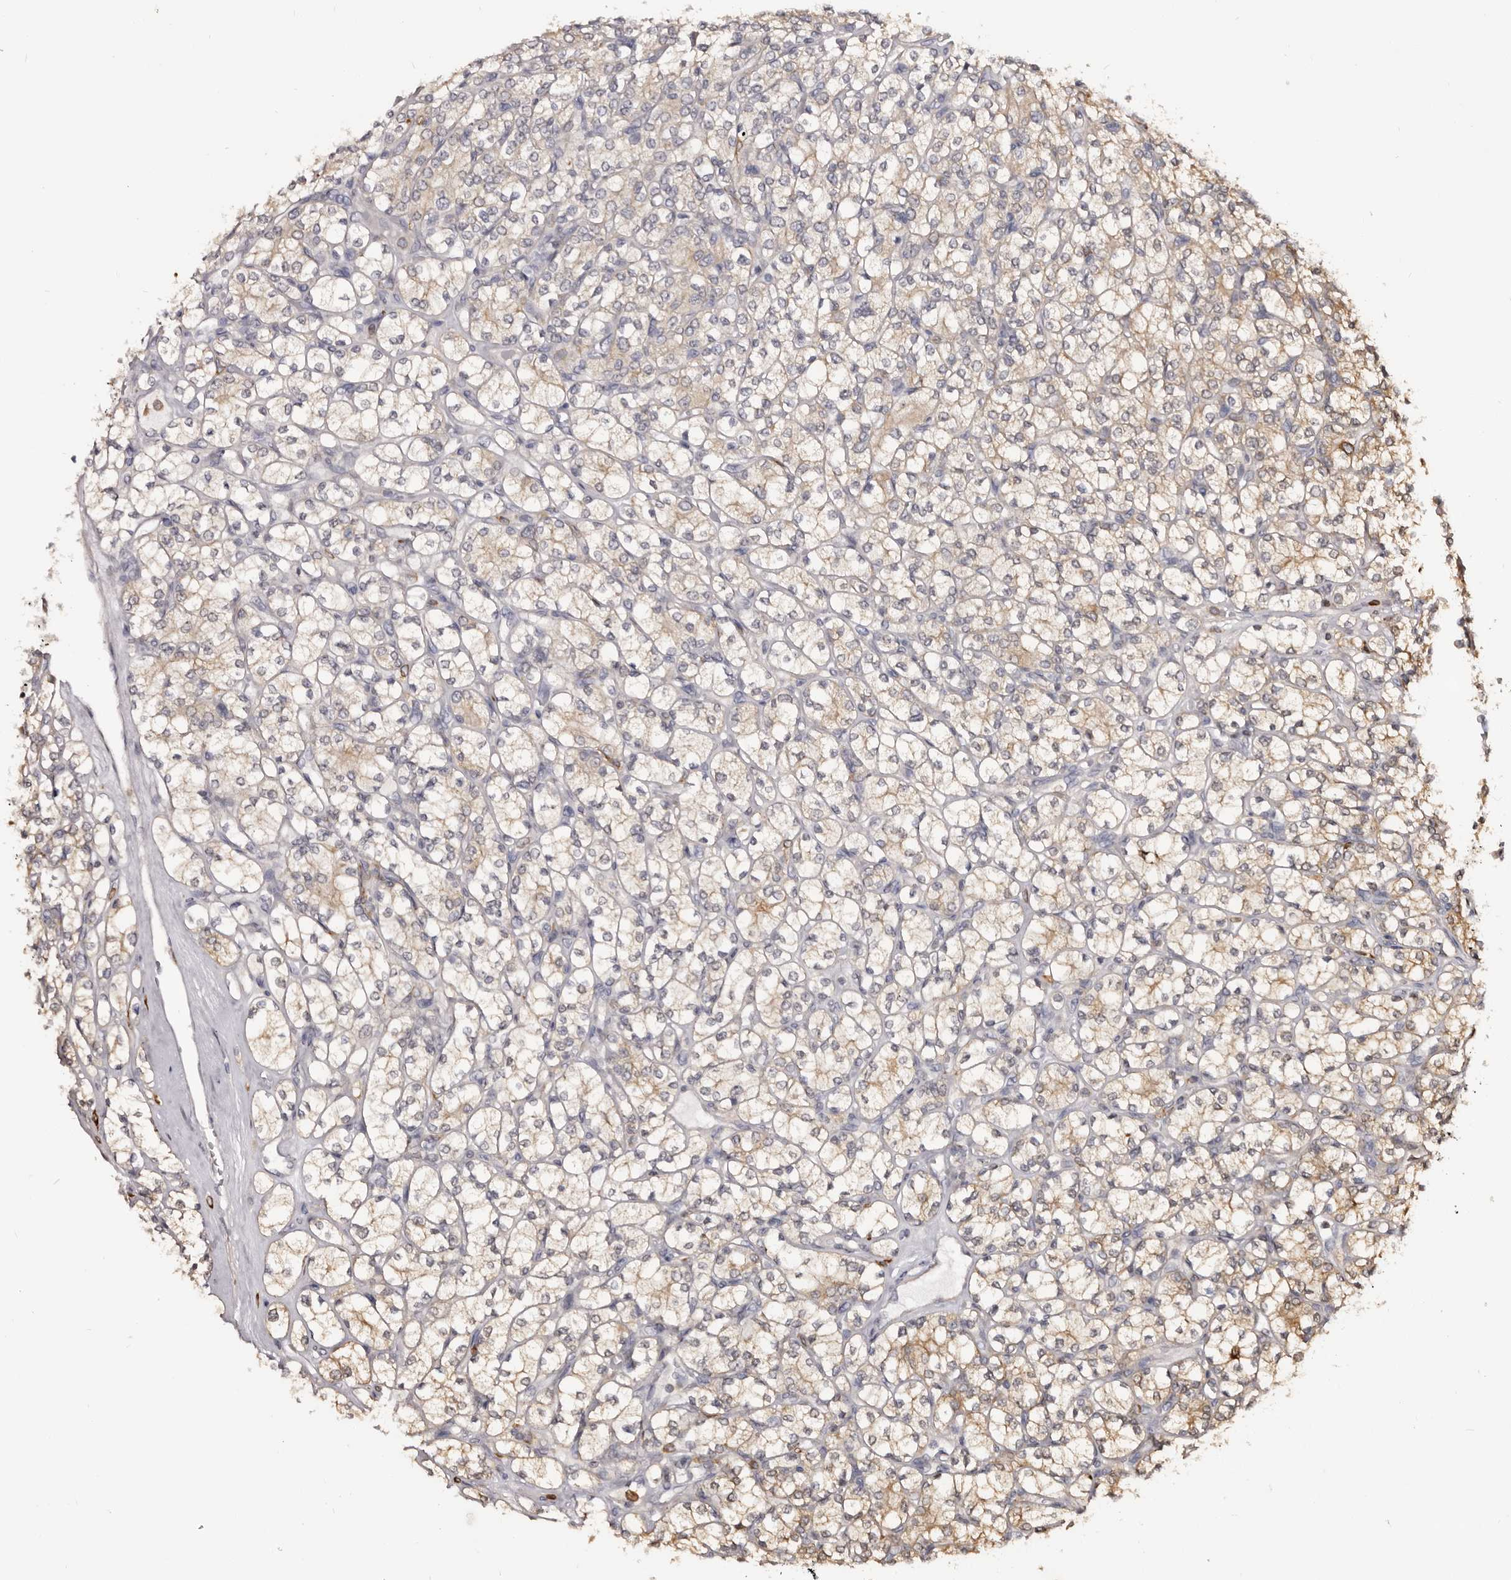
{"staining": {"intensity": "weak", "quantity": "25%-75%", "location": "cytoplasmic/membranous"}, "tissue": "renal cancer", "cell_type": "Tumor cells", "image_type": "cancer", "snomed": [{"axis": "morphology", "description": "Adenocarcinoma, NOS"}, {"axis": "topography", "description": "Kidney"}], "caption": "Protein positivity by immunohistochemistry (IHC) shows weak cytoplasmic/membranous staining in approximately 25%-75% of tumor cells in renal cancer.", "gene": "TNNI1", "patient": {"sex": "male", "age": 77}}